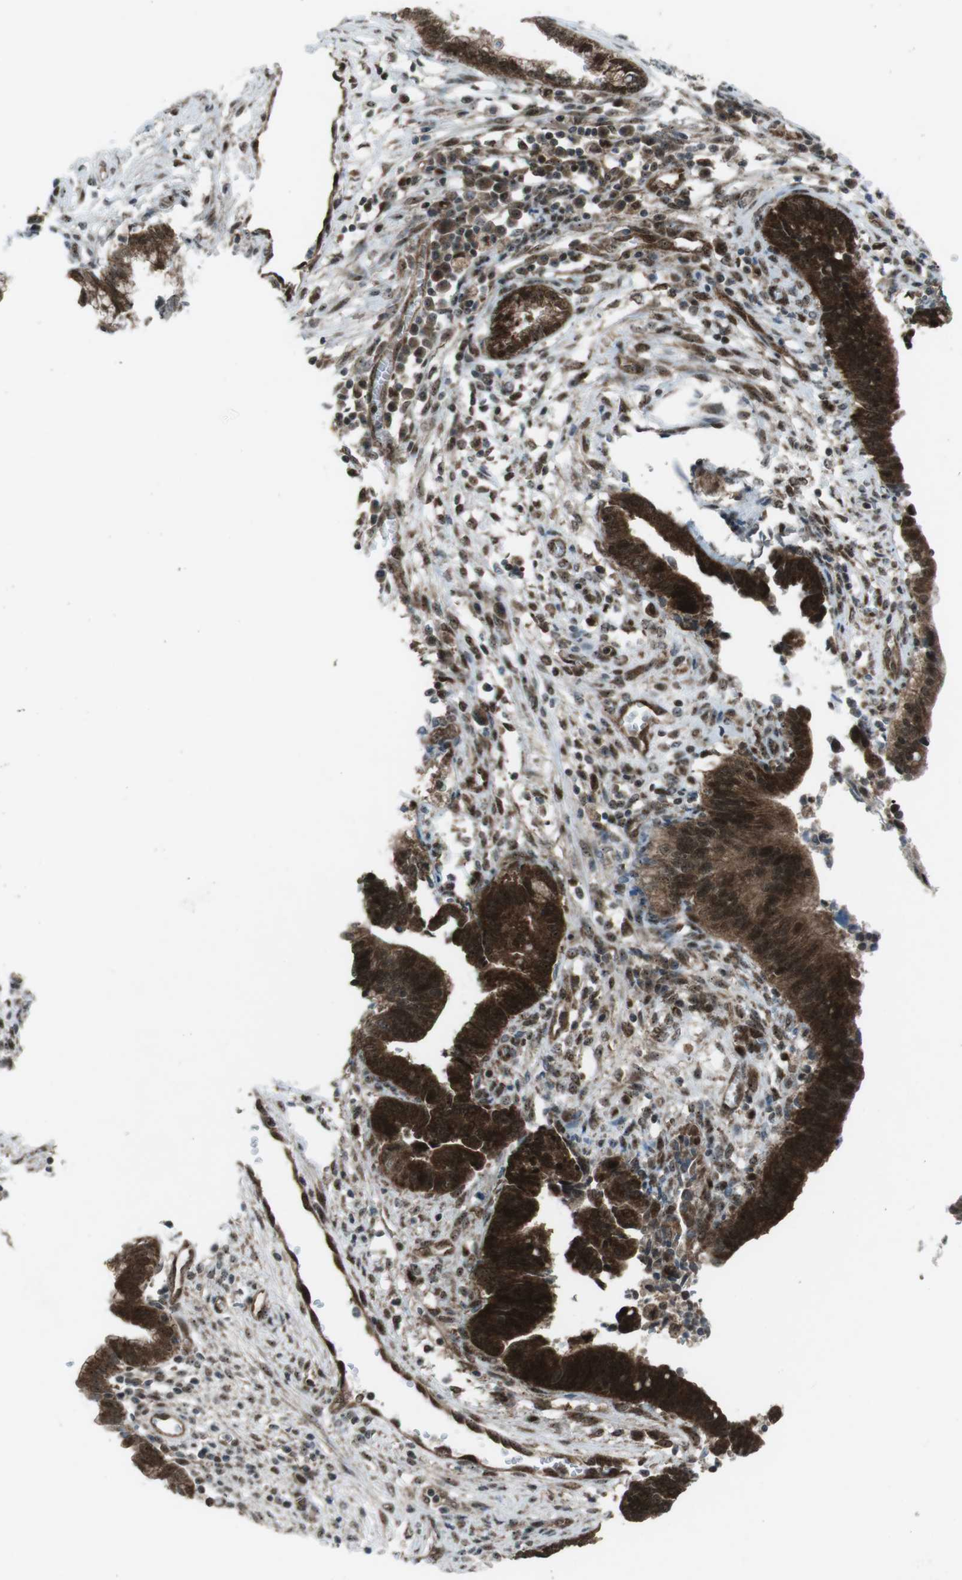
{"staining": {"intensity": "strong", "quantity": ">75%", "location": "cytoplasmic/membranous,nuclear"}, "tissue": "cervical cancer", "cell_type": "Tumor cells", "image_type": "cancer", "snomed": [{"axis": "morphology", "description": "Adenocarcinoma, NOS"}, {"axis": "topography", "description": "Cervix"}], "caption": "Brown immunohistochemical staining in adenocarcinoma (cervical) exhibits strong cytoplasmic/membranous and nuclear expression in about >75% of tumor cells. The staining was performed using DAB (3,3'-diaminobenzidine) to visualize the protein expression in brown, while the nuclei were stained in blue with hematoxylin (Magnification: 20x).", "gene": "CSNK1D", "patient": {"sex": "female", "age": 44}}